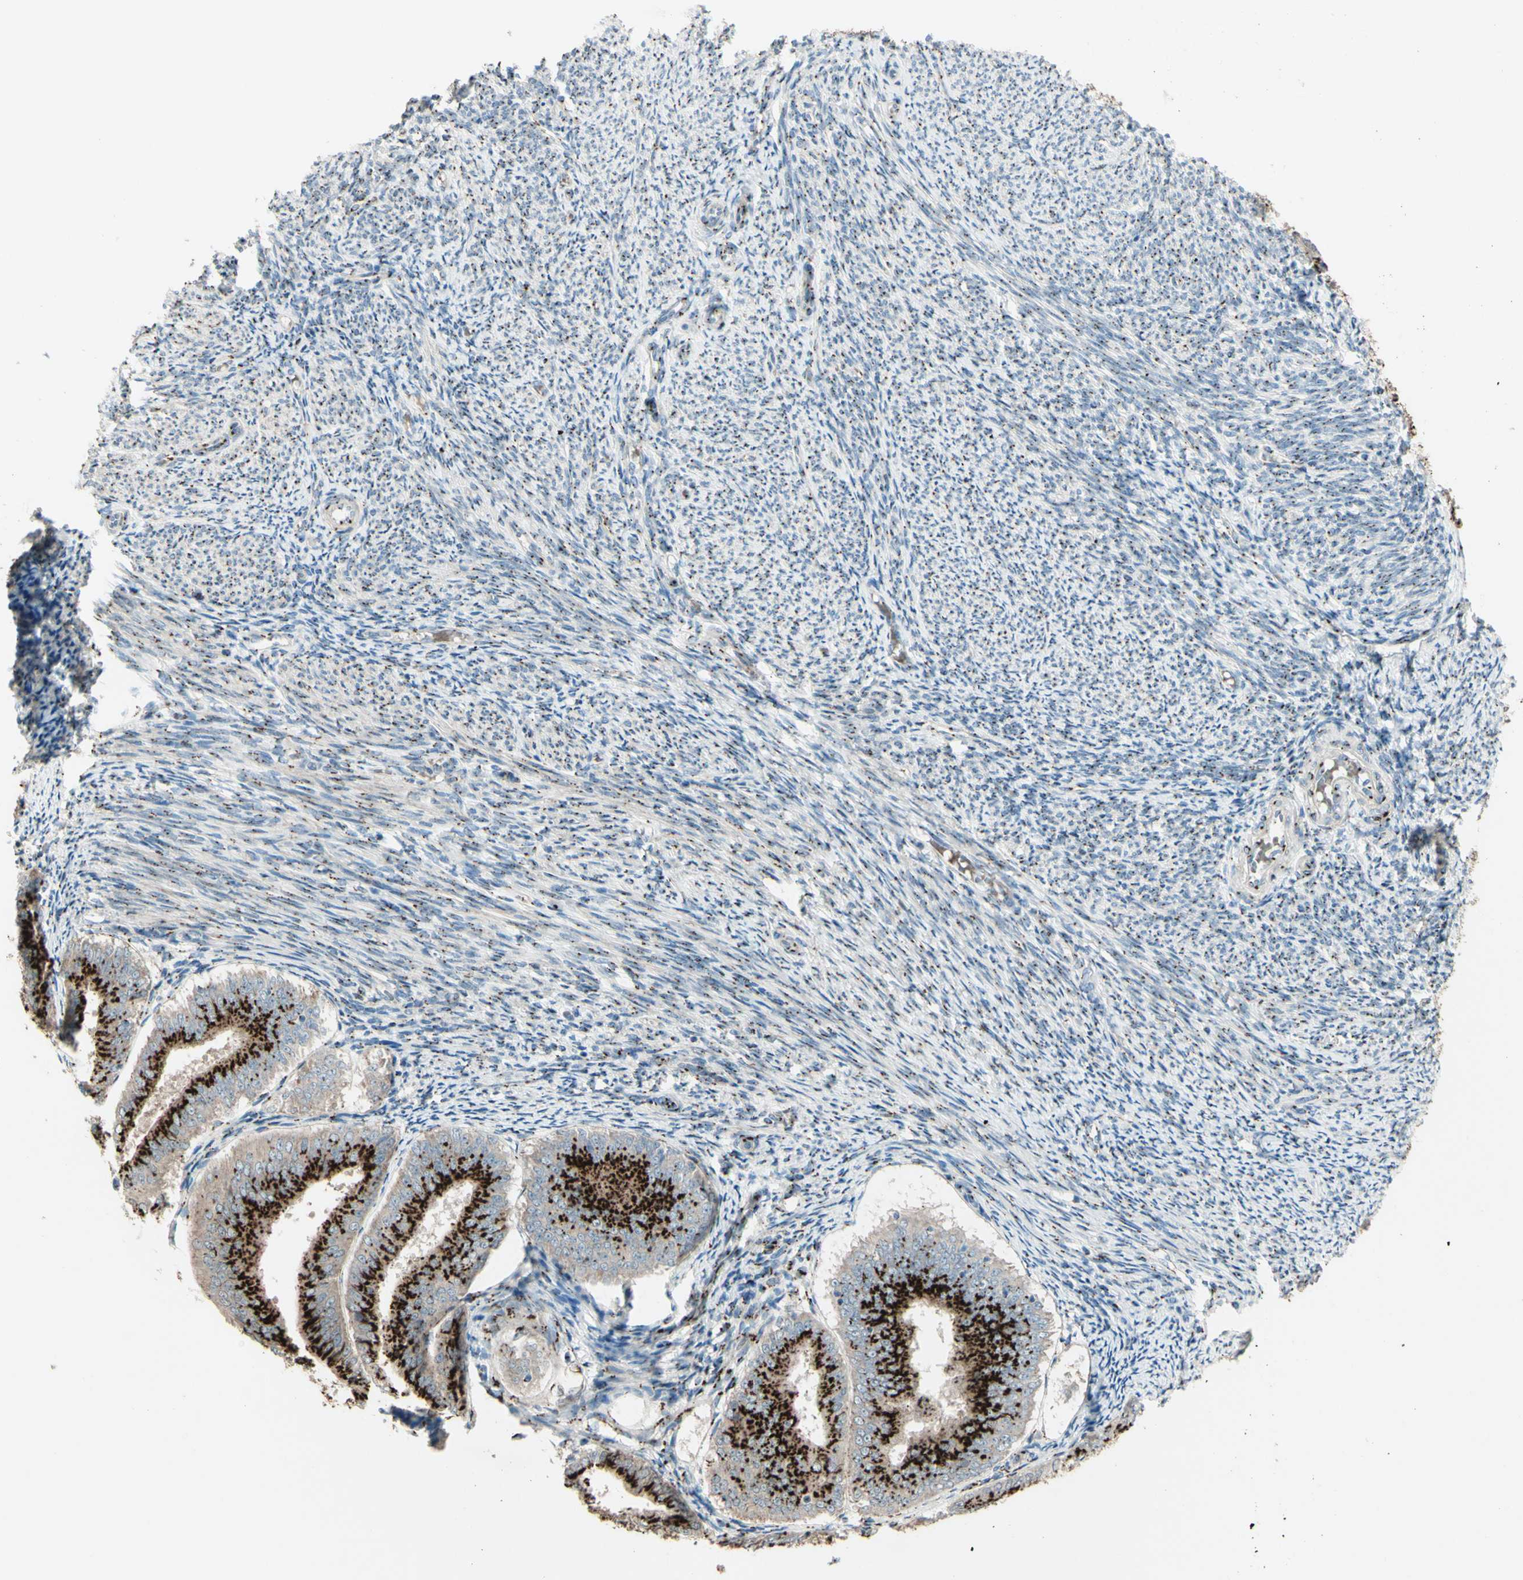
{"staining": {"intensity": "strong", "quantity": ">75%", "location": "cytoplasmic/membranous"}, "tissue": "endometrial cancer", "cell_type": "Tumor cells", "image_type": "cancer", "snomed": [{"axis": "morphology", "description": "Adenocarcinoma, NOS"}, {"axis": "topography", "description": "Endometrium"}], "caption": "Adenocarcinoma (endometrial) stained with a brown dye exhibits strong cytoplasmic/membranous positive expression in approximately >75% of tumor cells.", "gene": "BPNT2", "patient": {"sex": "female", "age": 63}}